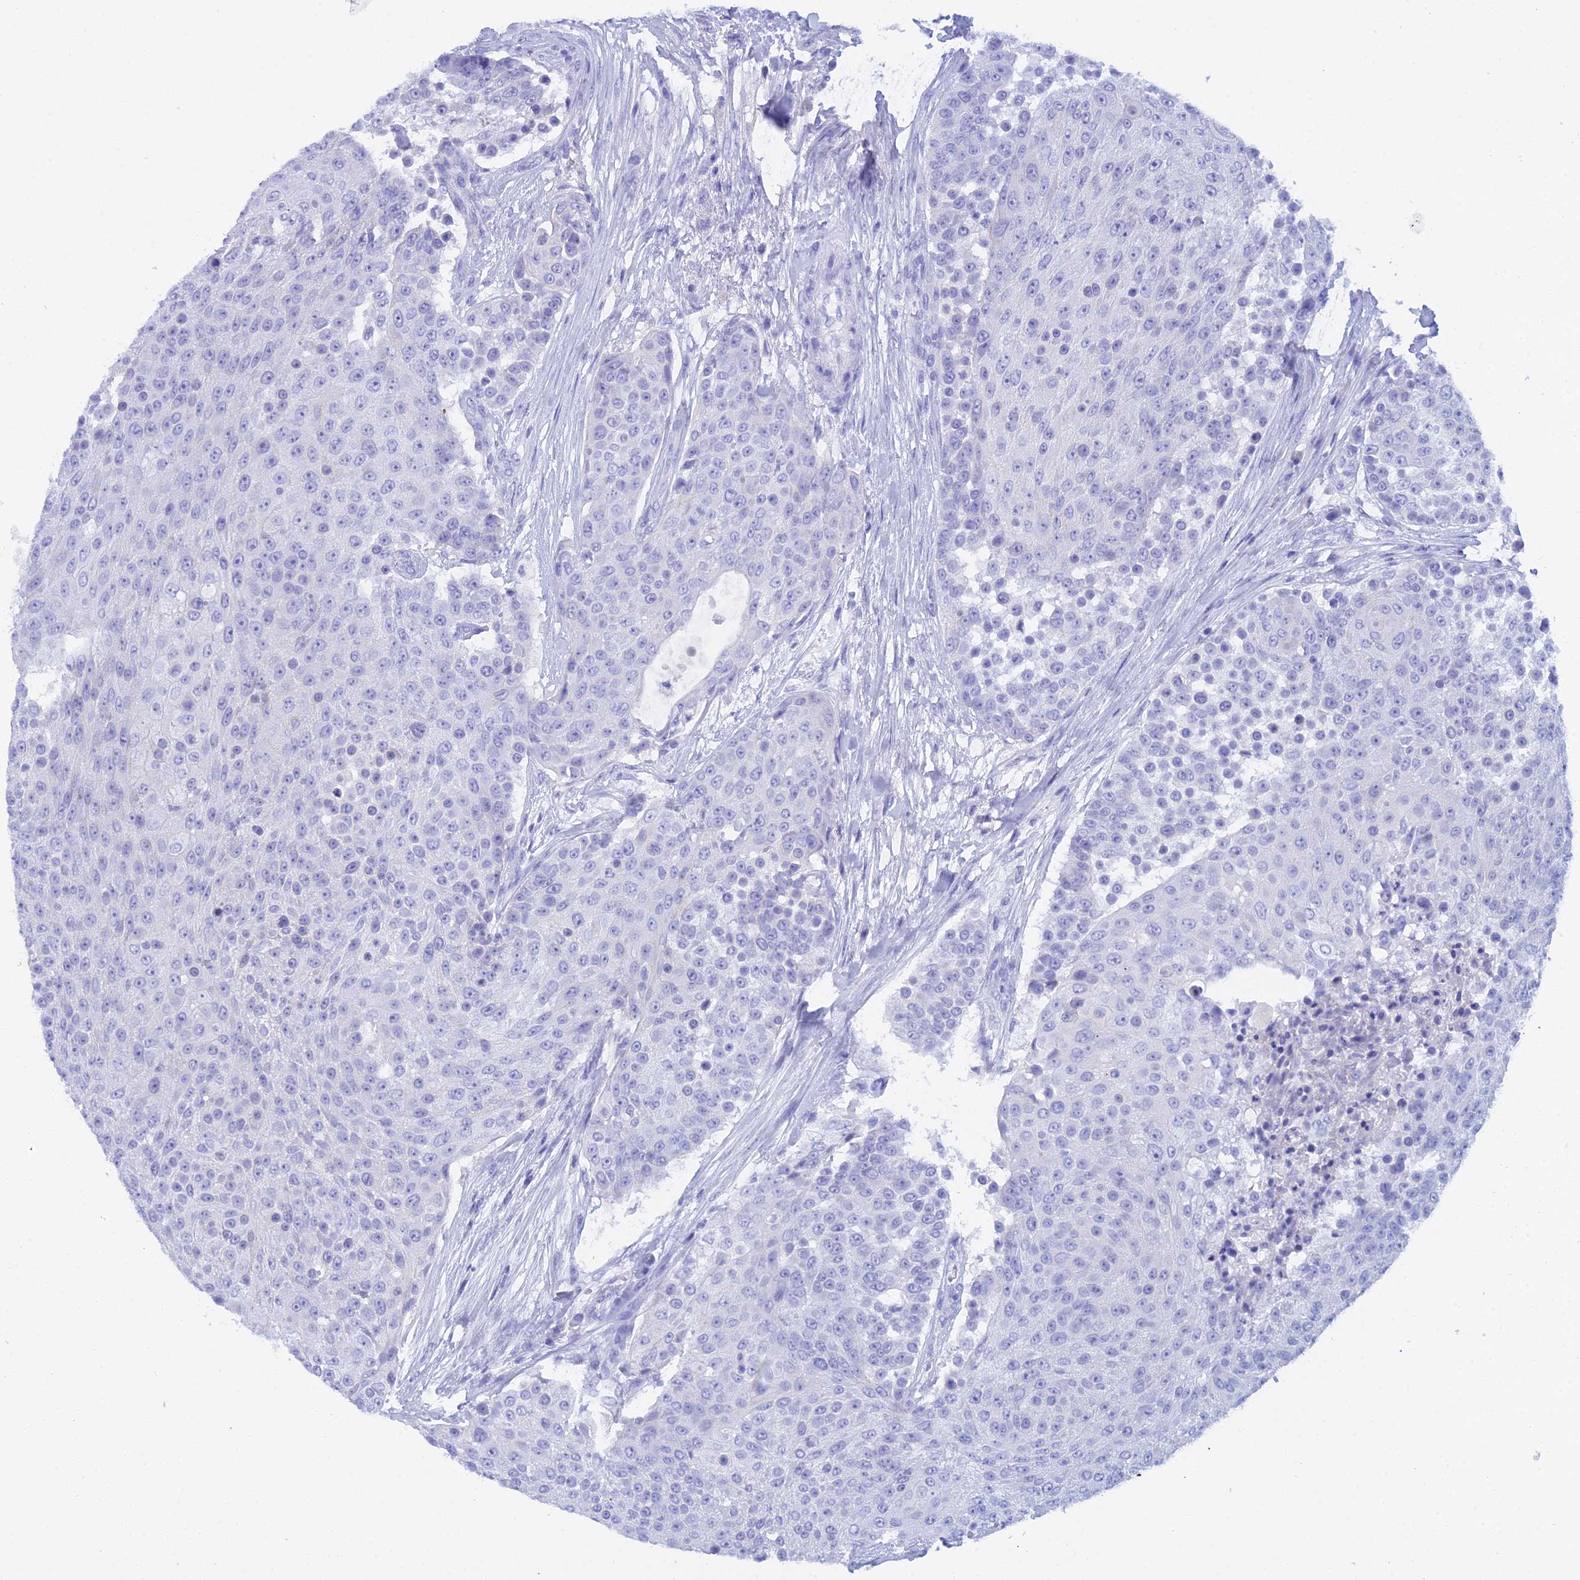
{"staining": {"intensity": "negative", "quantity": "none", "location": "none"}, "tissue": "urothelial cancer", "cell_type": "Tumor cells", "image_type": "cancer", "snomed": [{"axis": "morphology", "description": "Urothelial carcinoma, High grade"}, {"axis": "topography", "description": "Urinary bladder"}], "caption": "IHC micrograph of human high-grade urothelial carcinoma stained for a protein (brown), which displays no staining in tumor cells.", "gene": "REG1A", "patient": {"sex": "female", "age": 63}}